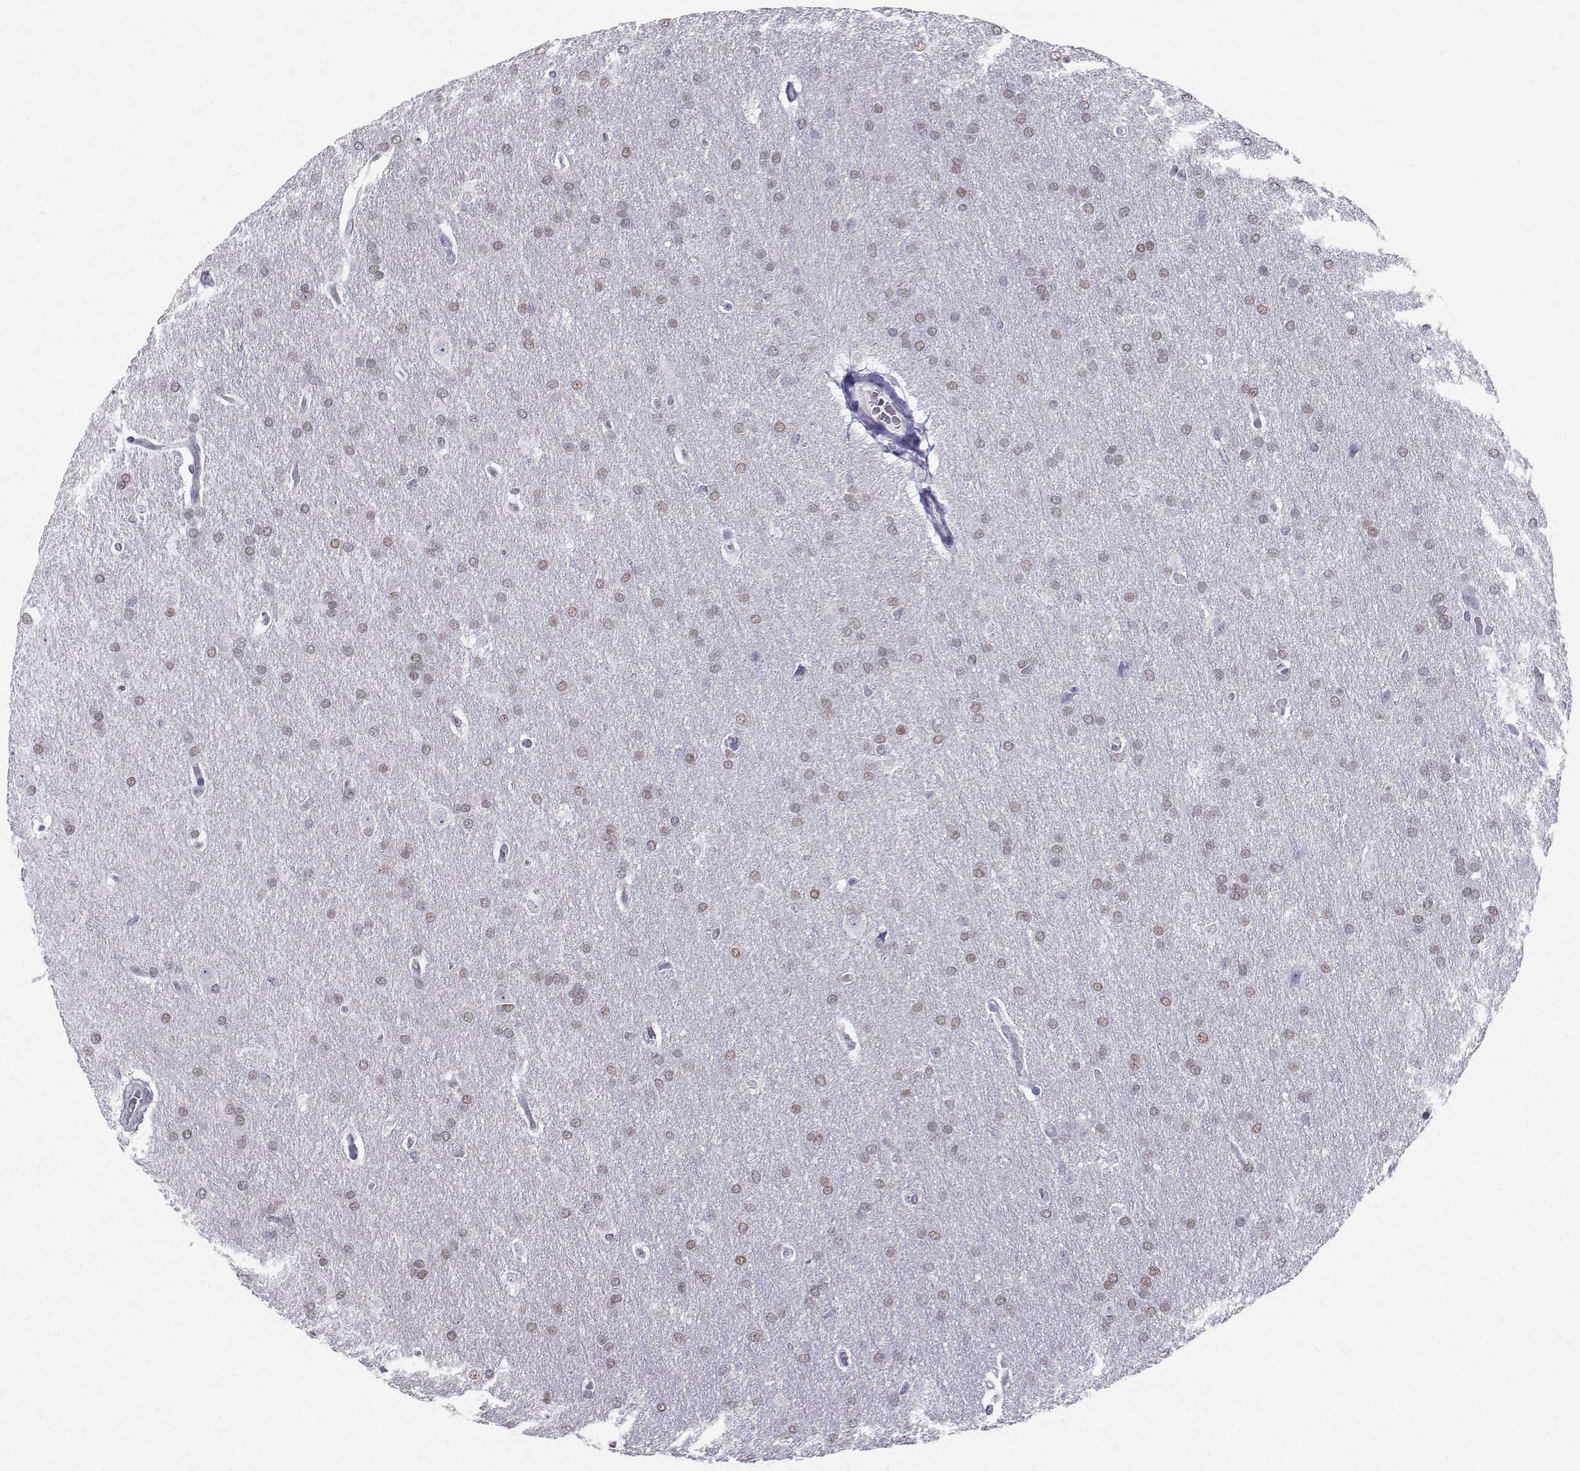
{"staining": {"intensity": "weak", "quantity": ">75%", "location": "cytoplasmic/membranous"}, "tissue": "glioma", "cell_type": "Tumor cells", "image_type": "cancer", "snomed": [{"axis": "morphology", "description": "Glioma, malignant, Low grade"}, {"axis": "topography", "description": "Brain"}], "caption": "Protein expression analysis of malignant glioma (low-grade) shows weak cytoplasmic/membranous staining in about >75% of tumor cells. The staining was performed using DAB to visualize the protein expression in brown, while the nuclei were stained in blue with hematoxylin (Magnification: 20x).", "gene": "TEDC2", "patient": {"sex": "female", "age": 32}}